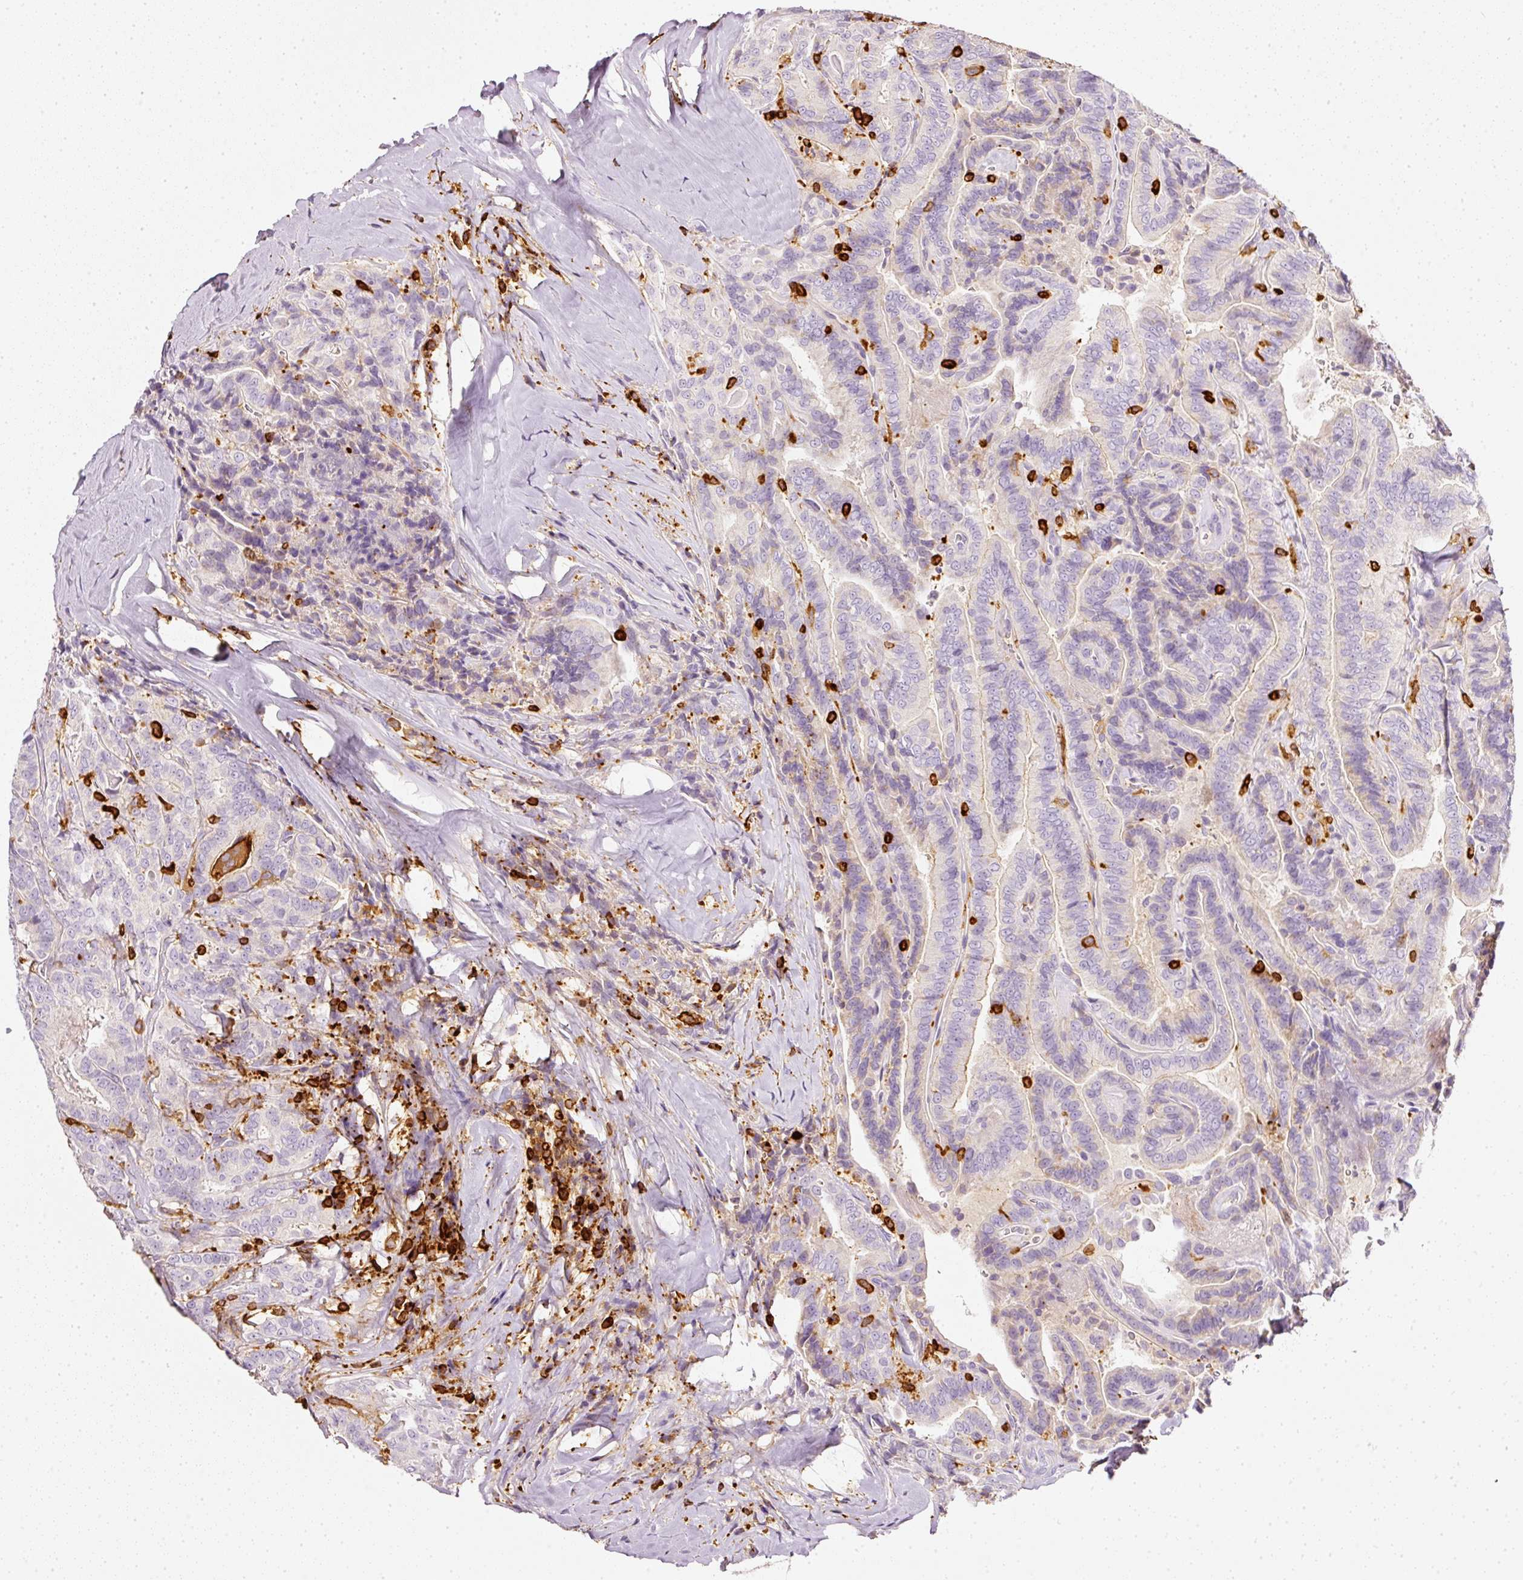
{"staining": {"intensity": "negative", "quantity": "none", "location": "none"}, "tissue": "thyroid cancer", "cell_type": "Tumor cells", "image_type": "cancer", "snomed": [{"axis": "morphology", "description": "Papillary adenocarcinoma, NOS"}, {"axis": "topography", "description": "Thyroid gland"}], "caption": "This is a histopathology image of immunohistochemistry staining of thyroid cancer, which shows no staining in tumor cells.", "gene": "EVL", "patient": {"sex": "male", "age": 61}}